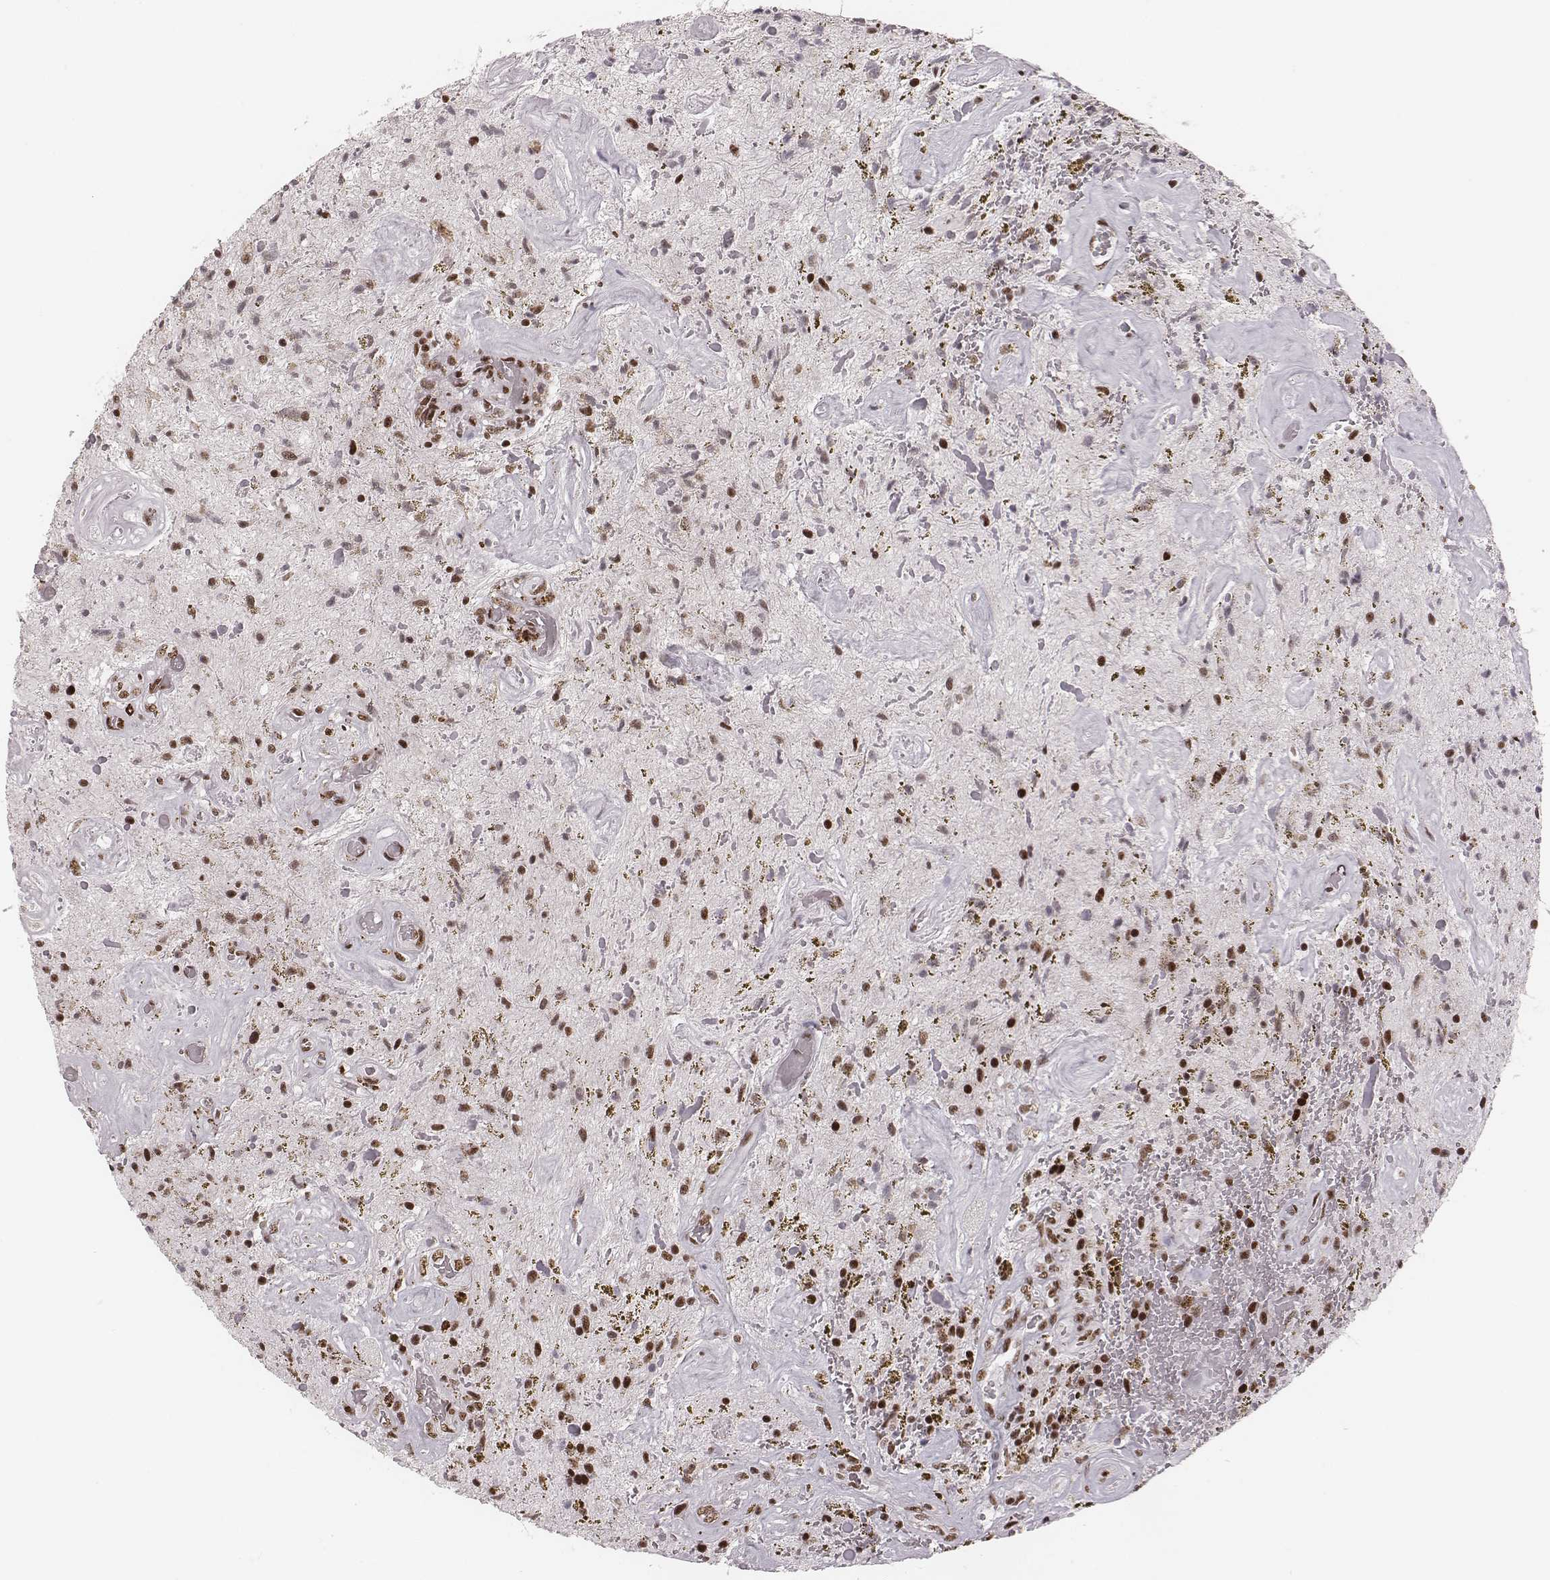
{"staining": {"intensity": "strong", "quantity": ">75%", "location": "nuclear"}, "tissue": "glioma", "cell_type": "Tumor cells", "image_type": "cancer", "snomed": [{"axis": "morphology", "description": "Glioma, malignant, Low grade"}, {"axis": "topography", "description": "Cerebellum"}], "caption": "High-magnification brightfield microscopy of glioma stained with DAB (3,3'-diaminobenzidine) (brown) and counterstained with hematoxylin (blue). tumor cells exhibit strong nuclear expression is appreciated in about>75% of cells.", "gene": "LUC7L", "patient": {"sex": "female", "age": 14}}